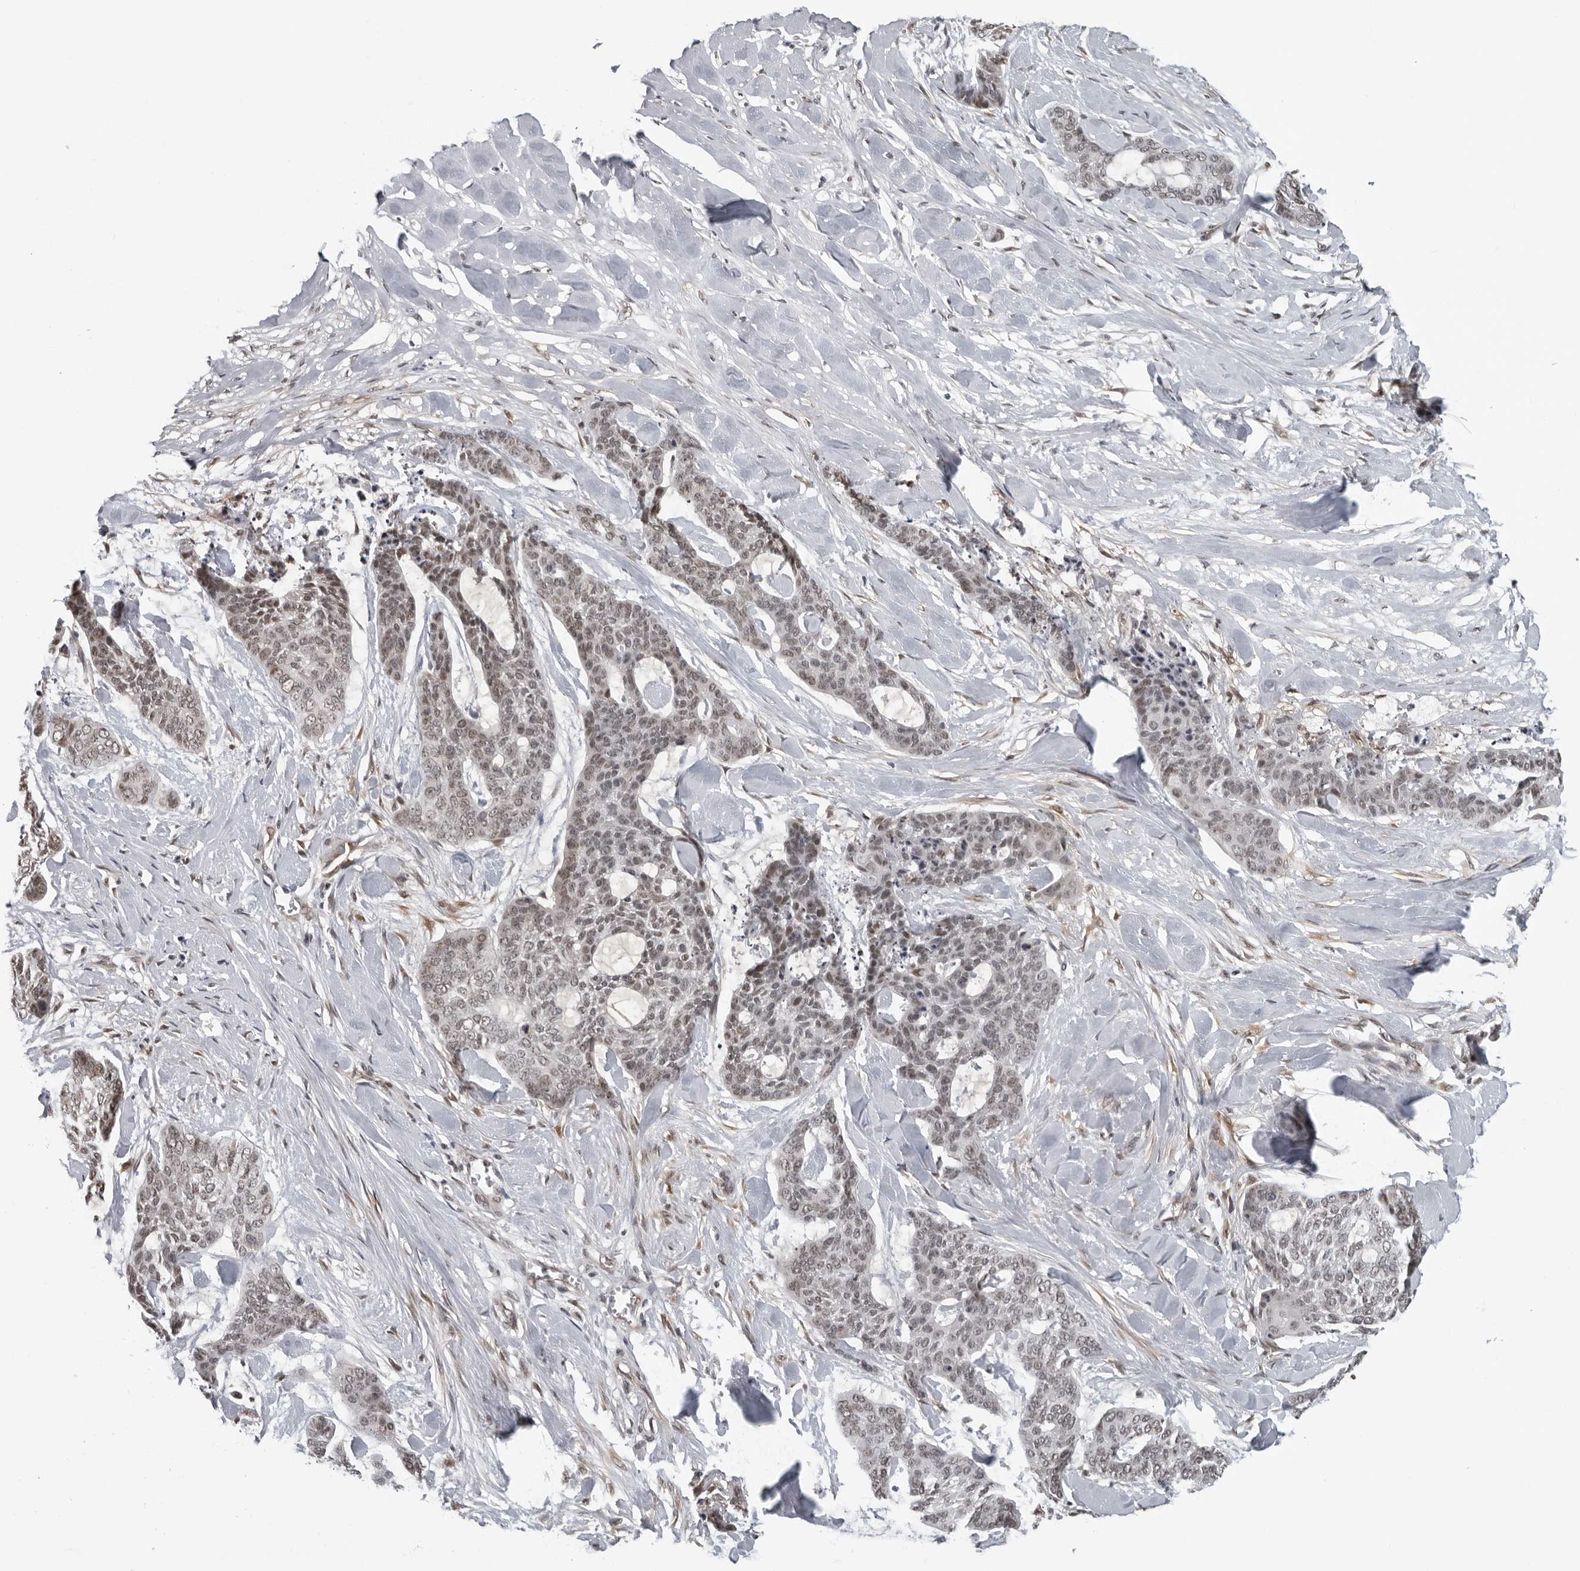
{"staining": {"intensity": "weak", "quantity": "25%-75%", "location": "nuclear"}, "tissue": "skin cancer", "cell_type": "Tumor cells", "image_type": "cancer", "snomed": [{"axis": "morphology", "description": "Basal cell carcinoma"}, {"axis": "topography", "description": "Skin"}], "caption": "The immunohistochemical stain labels weak nuclear positivity in tumor cells of skin cancer (basal cell carcinoma) tissue.", "gene": "MAF", "patient": {"sex": "female", "age": 64}}